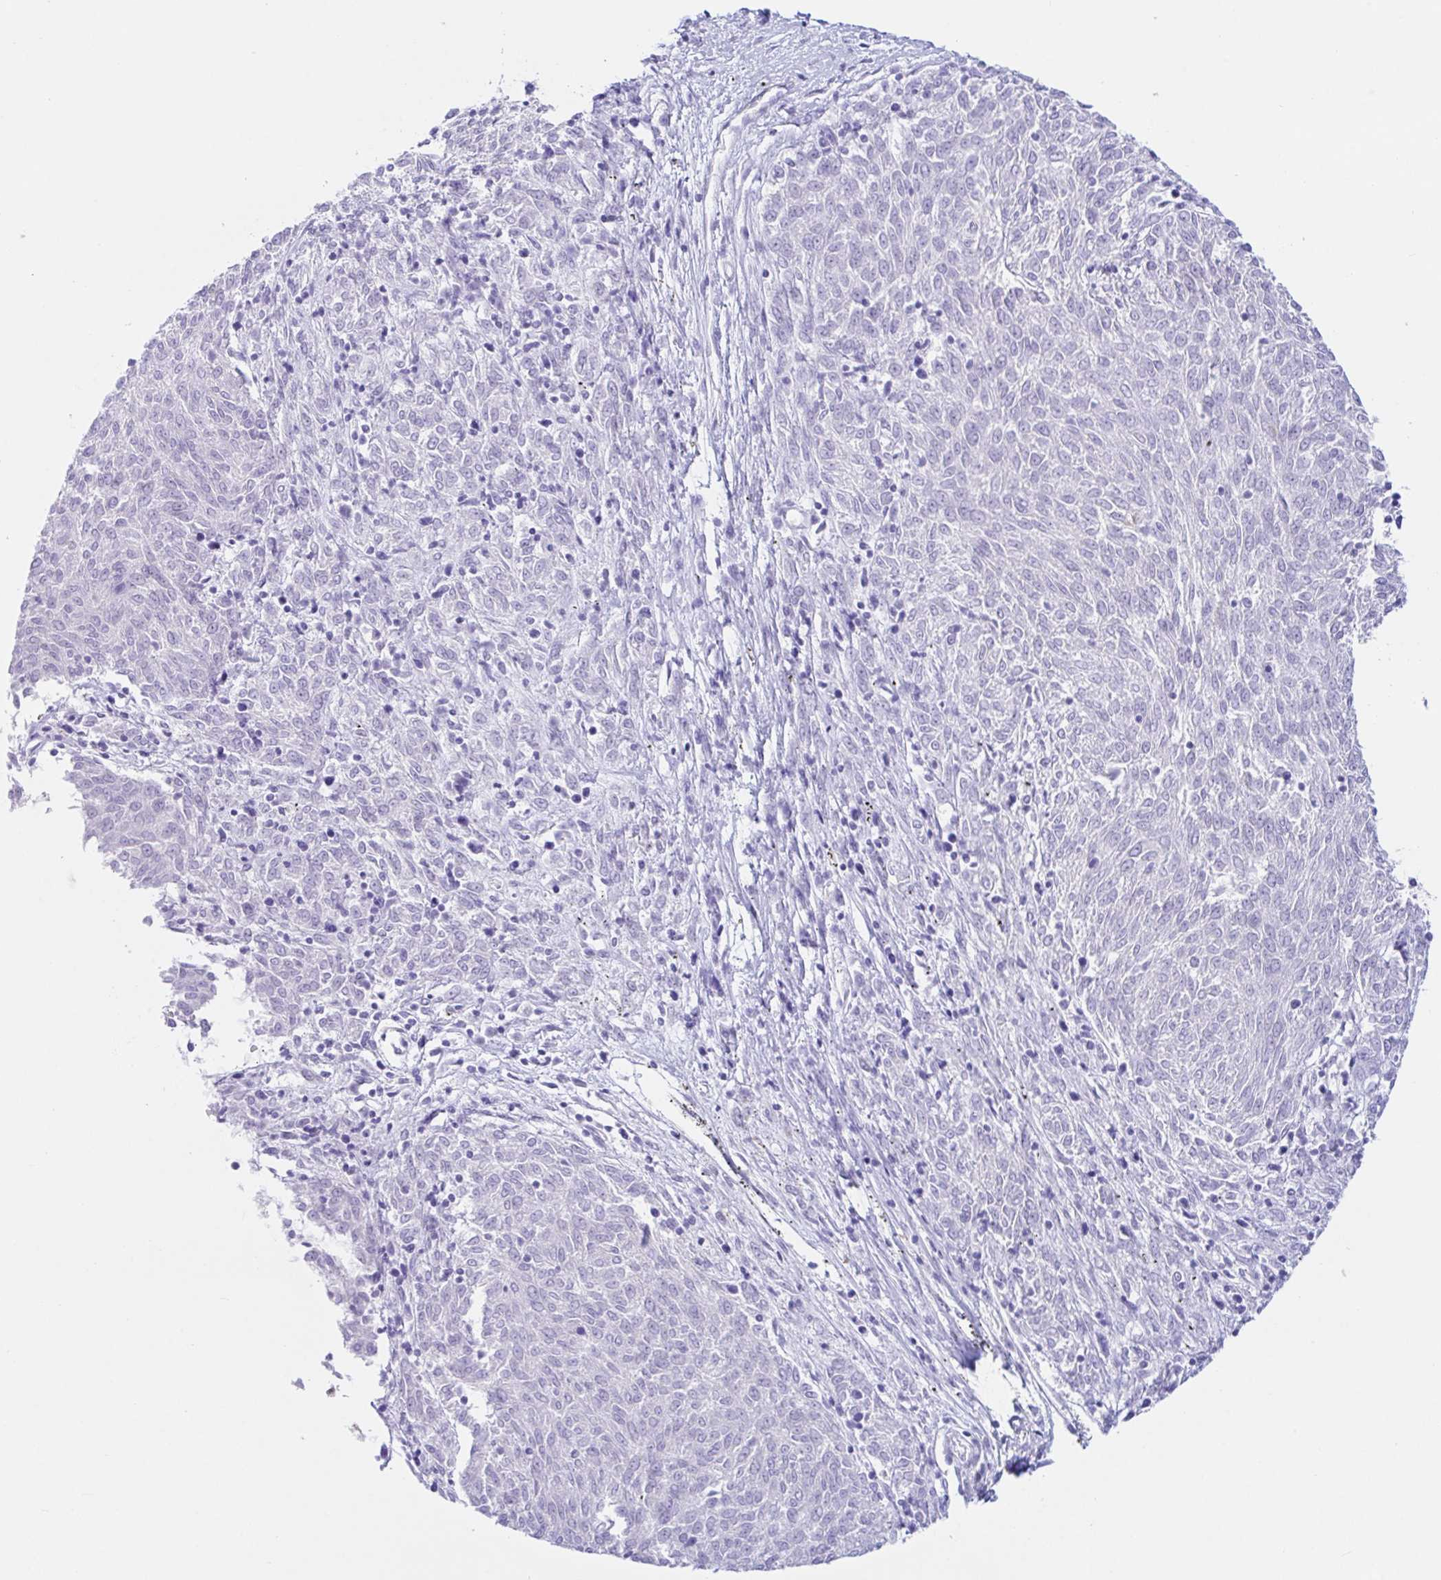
{"staining": {"intensity": "negative", "quantity": "none", "location": "none"}, "tissue": "melanoma", "cell_type": "Tumor cells", "image_type": "cancer", "snomed": [{"axis": "morphology", "description": "Malignant melanoma, NOS"}, {"axis": "topography", "description": "Skin"}], "caption": "This is a histopathology image of IHC staining of melanoma, which shows no staining in tumor cells. (Stains: DAB (3,3'-diaminobenzidine) IHC with hematoxylin counter stain, Microscopy: brightfield microscopy at high magnification).", "gene": "PAX8", "patient": {"sex": "female", "age": 72}}